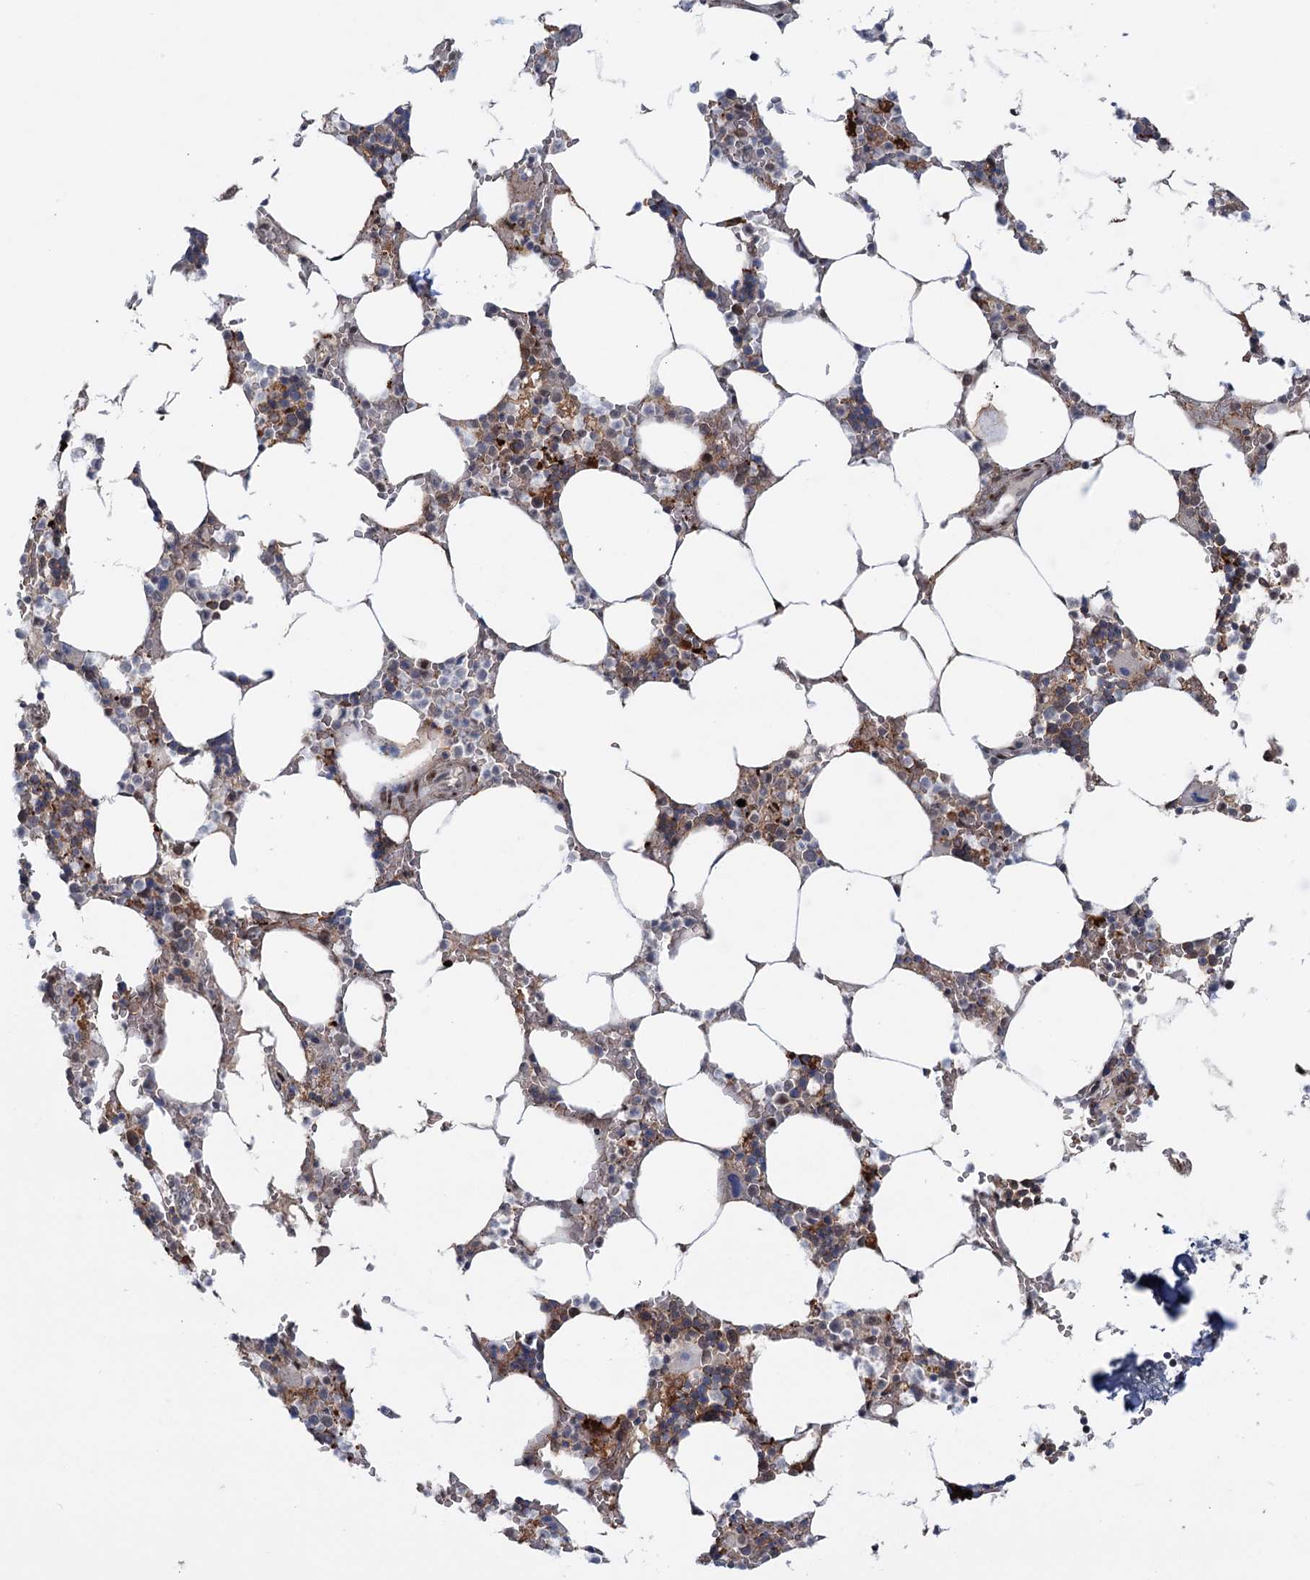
{"staining": {"intensity": "moderate", "quantity": "<25%", "location": "cytoplasmic/membranous"}, "tissue": "bone marrow", "cell_type": "Hematopoietic cells", "image_type": "normal", "snomed": [{"axis": "morphology", "description": "Normal tissue, NOS"}, {"axis": "topography", "description": "Bone marrow"}], "caption": "Immunohistochemistry micrograph of benign bone marrow: bone marrow stained using IHC displays low levels of moderate protein expression localized specifically in the cytoplasmic/membranous of hematopoietic cells, appearing as a cytoplasmic/membranous brown color.", "gene": "FAM53A", "patient": {"sex": "male", "age": 70}}